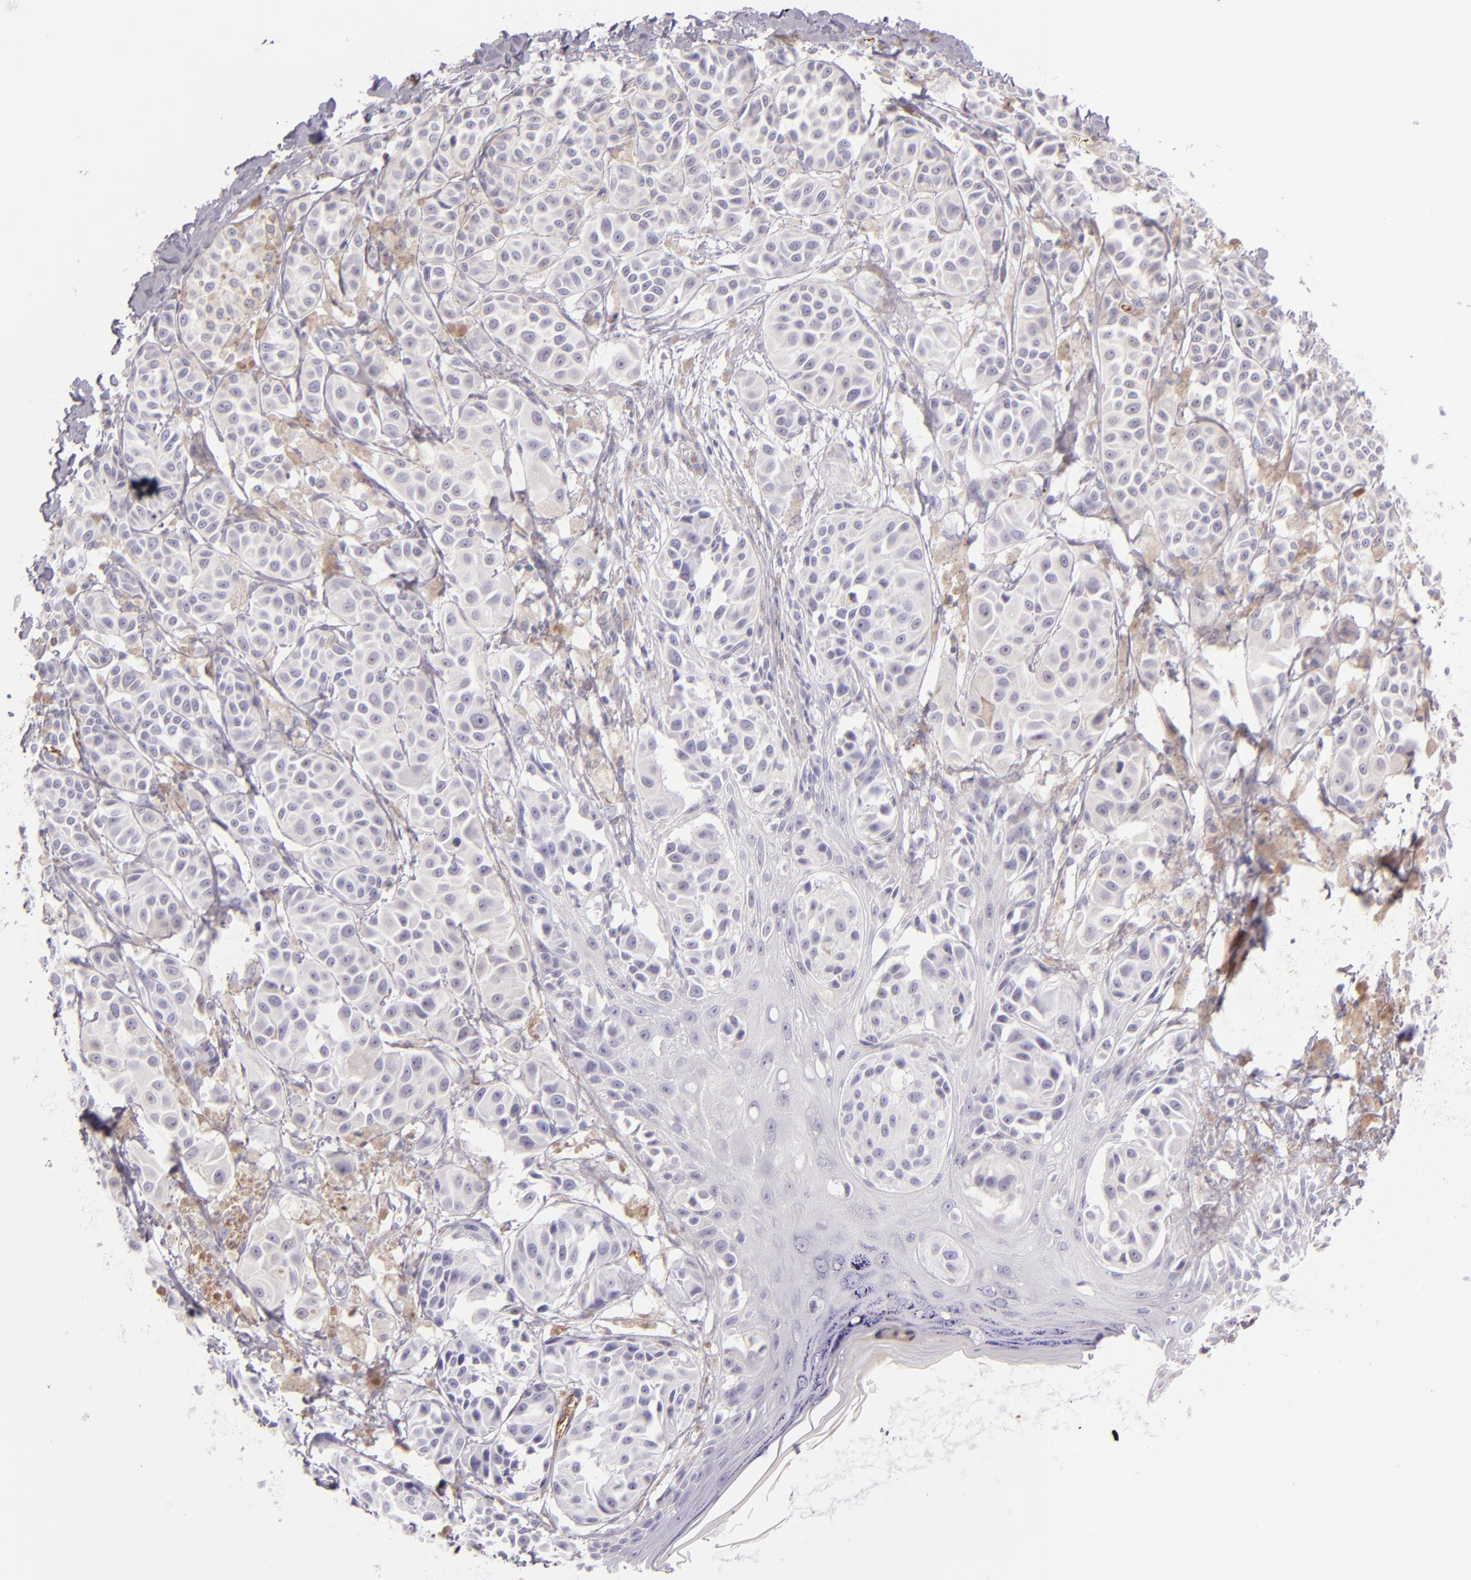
{"staining": {"intensity": "weak", "quantity": "<25%", "location": "cytoplasmic/membranous"}, "tissue": "melanoma", "cell_type": "Tumor cells", "image_type": "cancer", "snomed": [{"axis": "morphology", "description": "Malignant melanoma, NOS"}, {"axis": "topography", "description": "Skin"}], "caption": "Tumor cells are negative for brown protein staining in malignant melanoma.", "gene": "SELP", "patient": {"sex": "male", "age": 76}}